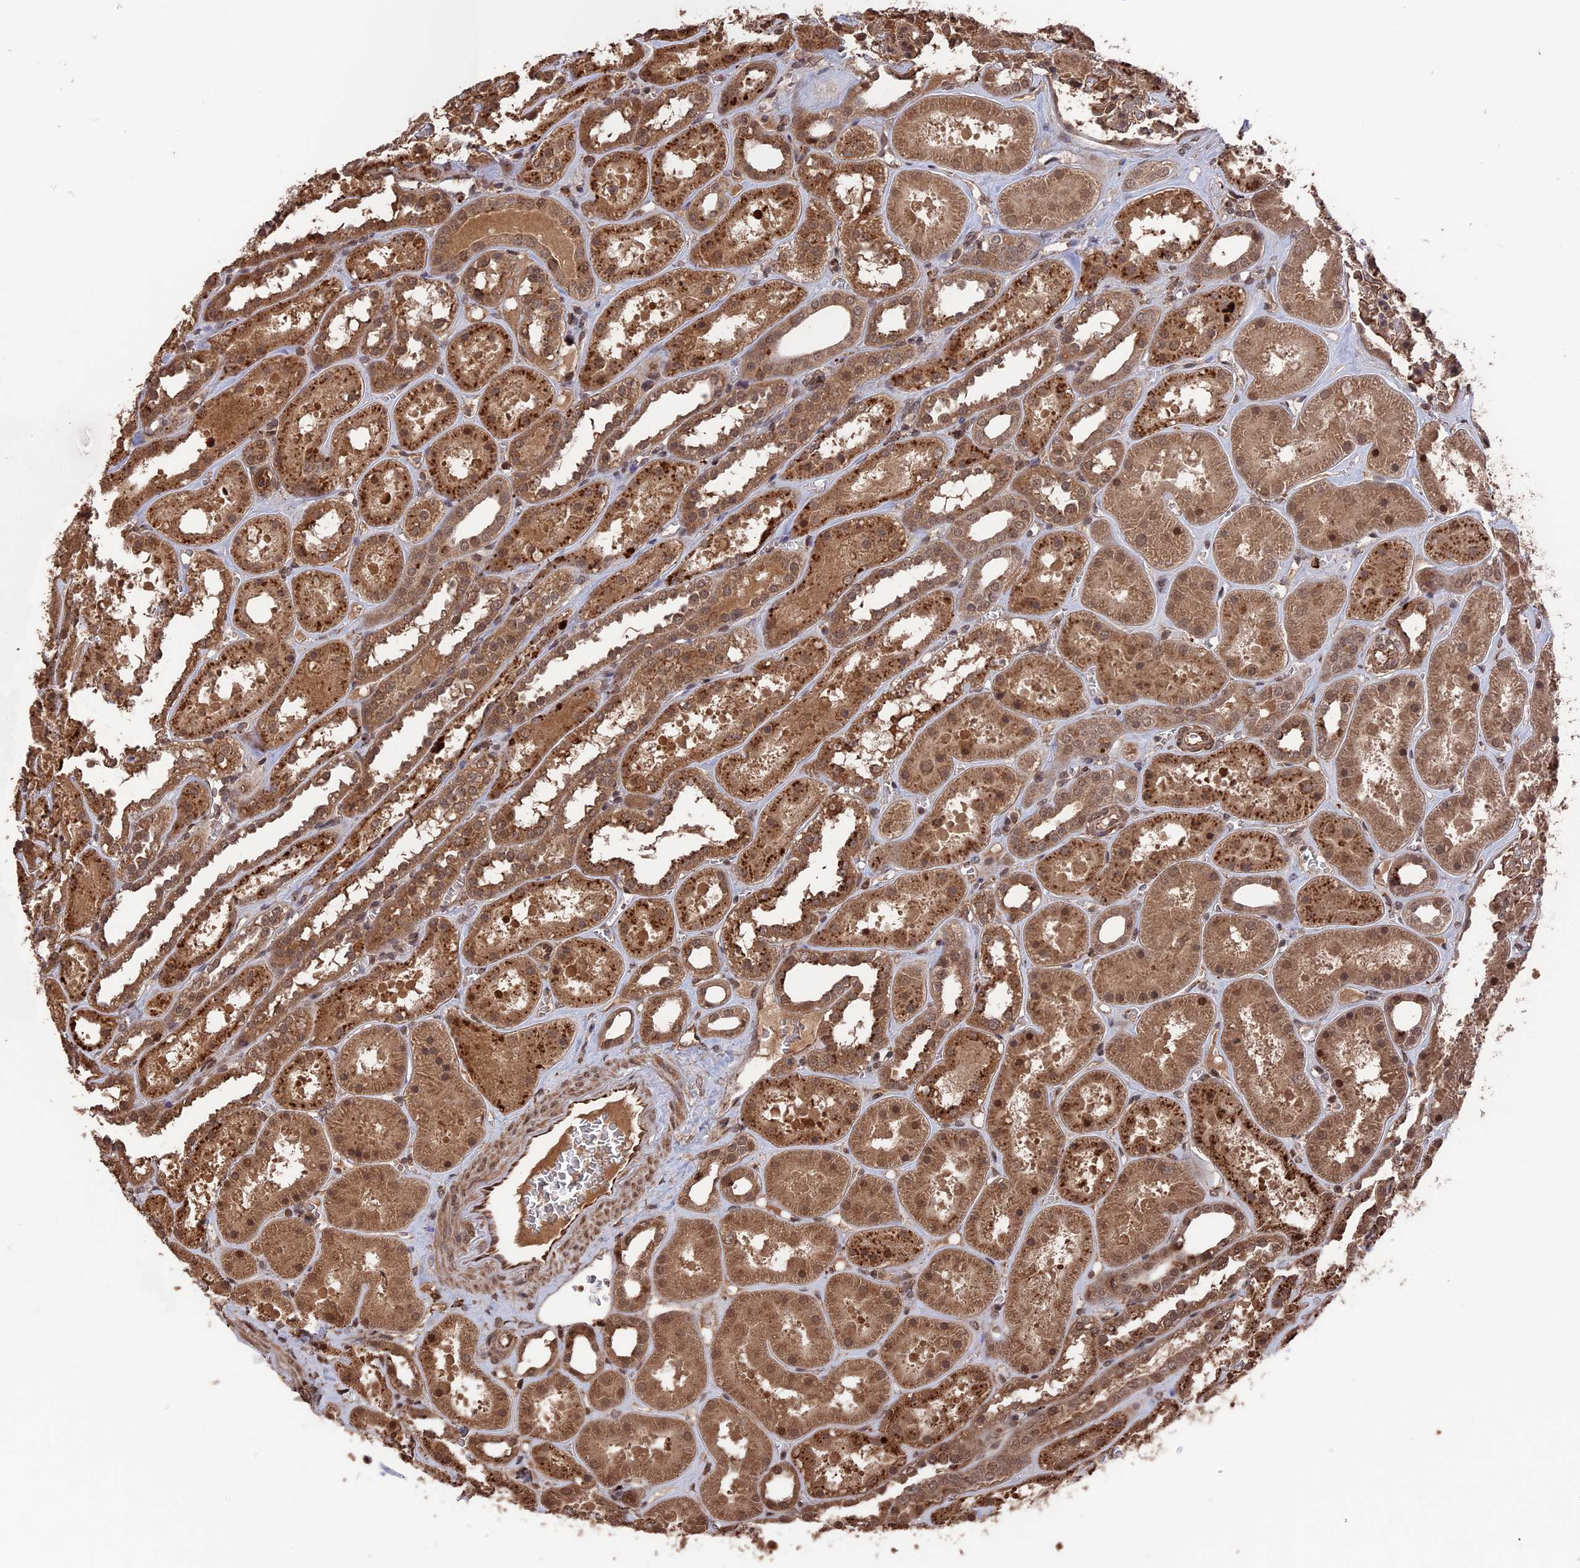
{"staining": {"intensity": "moderate", "quantity": ">75%", "location": "cytoplasmic/membranous,nuclear"}, "tissue": "kidney", "cell_type": "Cells in glomeruli", "image_type": "normal", "snomed": [{"axis": "morphology", "description": "Normal tissue, NOS"}, {"axis": "topography", "description": "Kidney"}], "caption": "Immunohistochemical staining of unremarkable kidney exhibits medium levels of moderate cytoplasmic/membranous,nuclear expression in approximately >75% of cells in glomeruli. The protein of interest is shown in brown color, while the nuclei are stained blue.", "gene": "TELO2", "patient": {"sex": "female", "age": 41}}